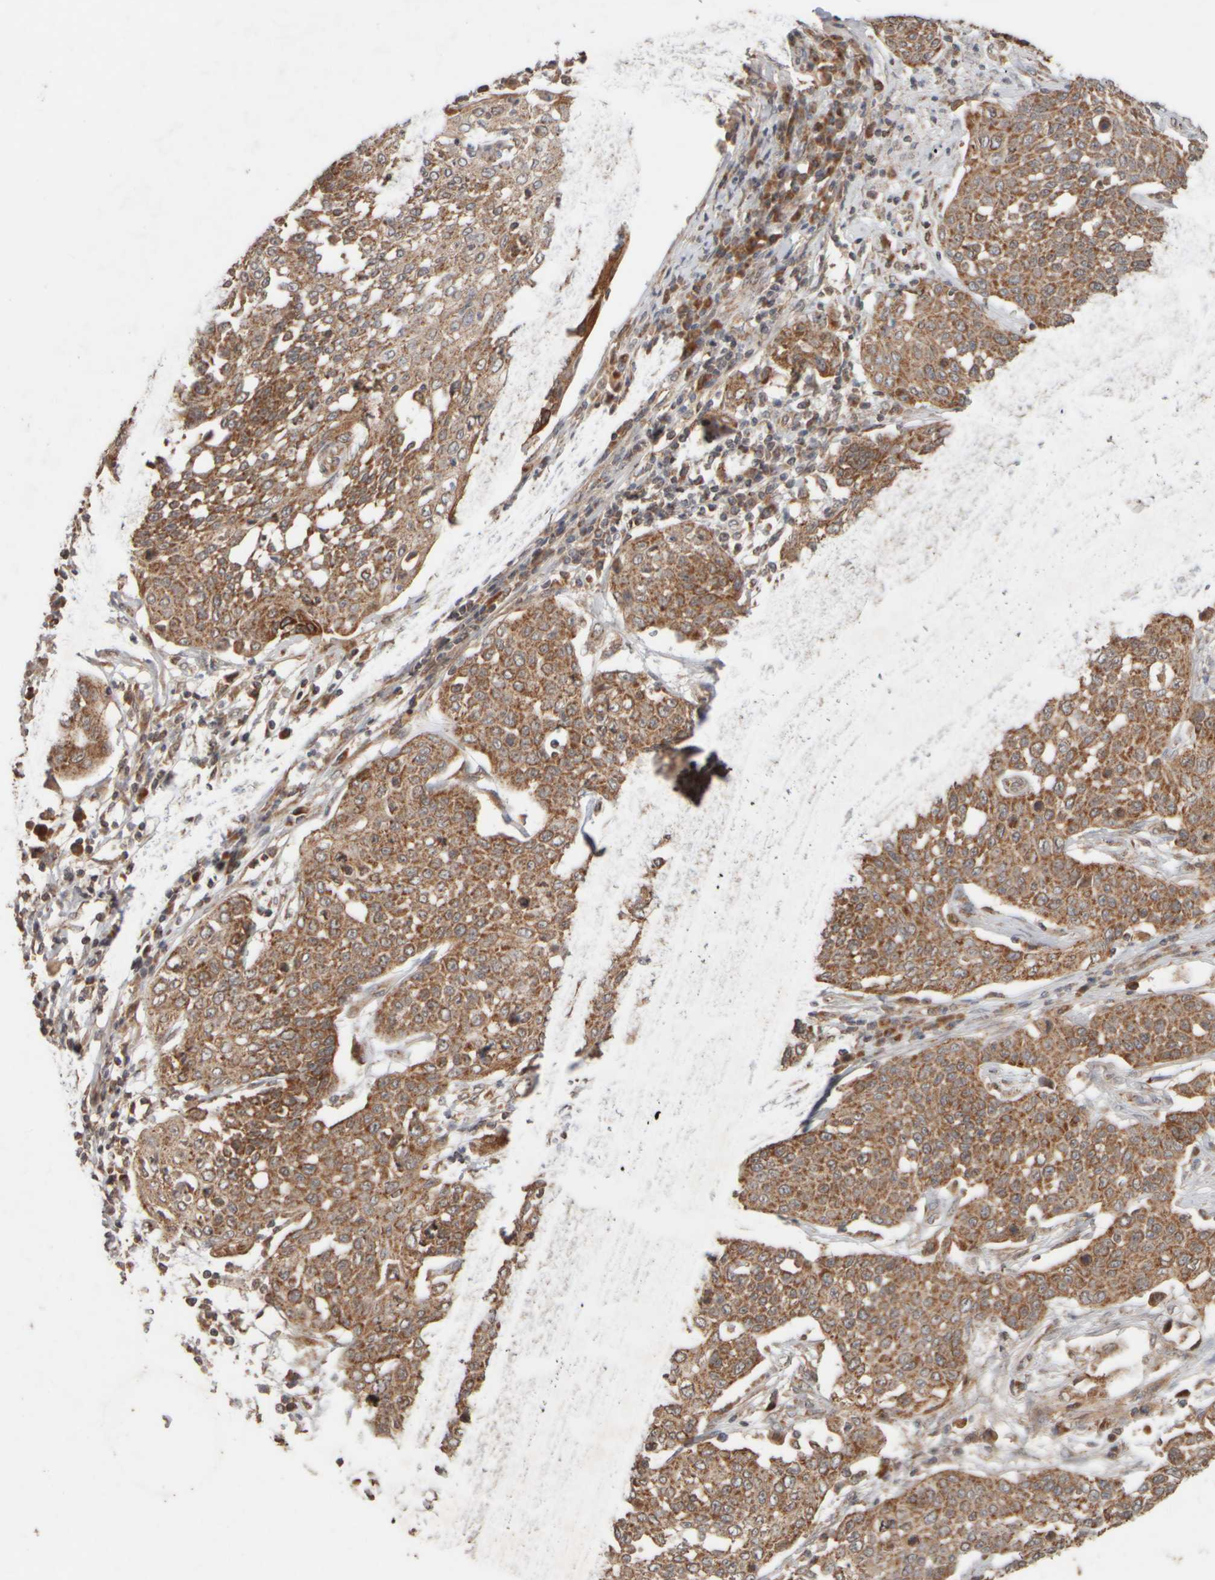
{"staining": {"intensity": "moderate", "quantity": ">75%", "location": "cytoplasmic/membranous"}, "tissue": "cervical cancer", "cell_type": "Tumor cells", "image_type": "cancer", "snomed": [{"axis": "morphology", "description": "Squamous cell carcinoma, NOS"}, {"axis": "topography", "description": "Cervix"}], "caption": "Approximately >75% of tumor cells in cervical cancer (squamous cell carcinoma) reveal moderate cytoplasmic/membranous protein positivity as visualized by brown immunohistochemical staining.", "gene": "EIF2B3", "patient": {"sex": "female", "age": 34}}